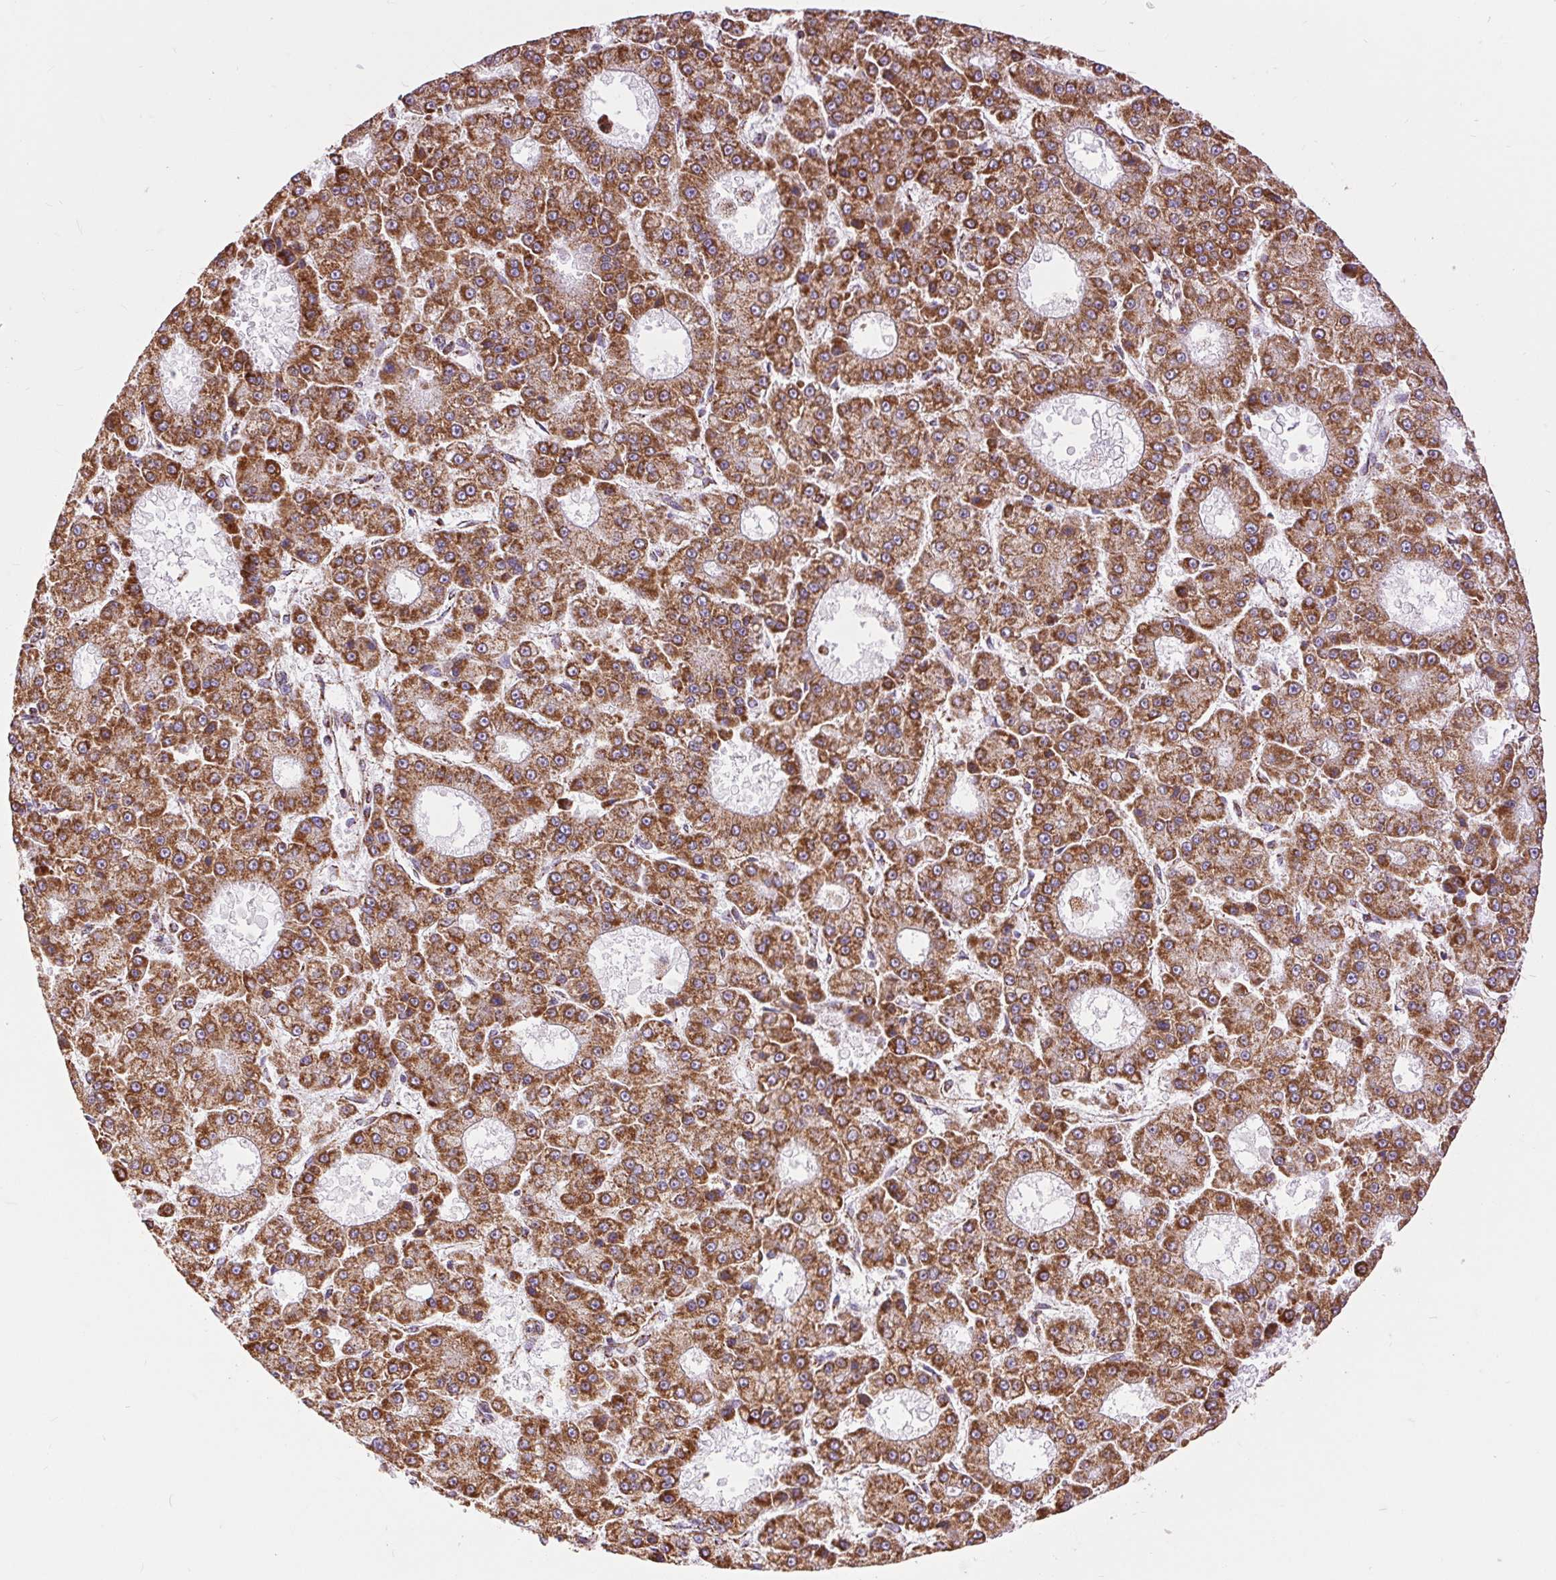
{"staining": {"intensity": "strong", "quantity": ">75%", "location": "cytoplasmic/membranous"}, "tissue": "liver cancer", "cell_type": "Tumor cells", "image_type": "cancer", "snomed": [{"axis": "morphology", "description": "Carcinoma, Hepatocellular, NOS"}, {"axis": "topography", "description": "Liver"}], "caption": "Brown immunohistochemical staining in human hepatocellular carcinoma (liver) displays strong cytoplasmic/membranous expression in about >75% of tumor cells.", "gene": "ATP5PB", "patient": {"sex": "male", "age": 70}}